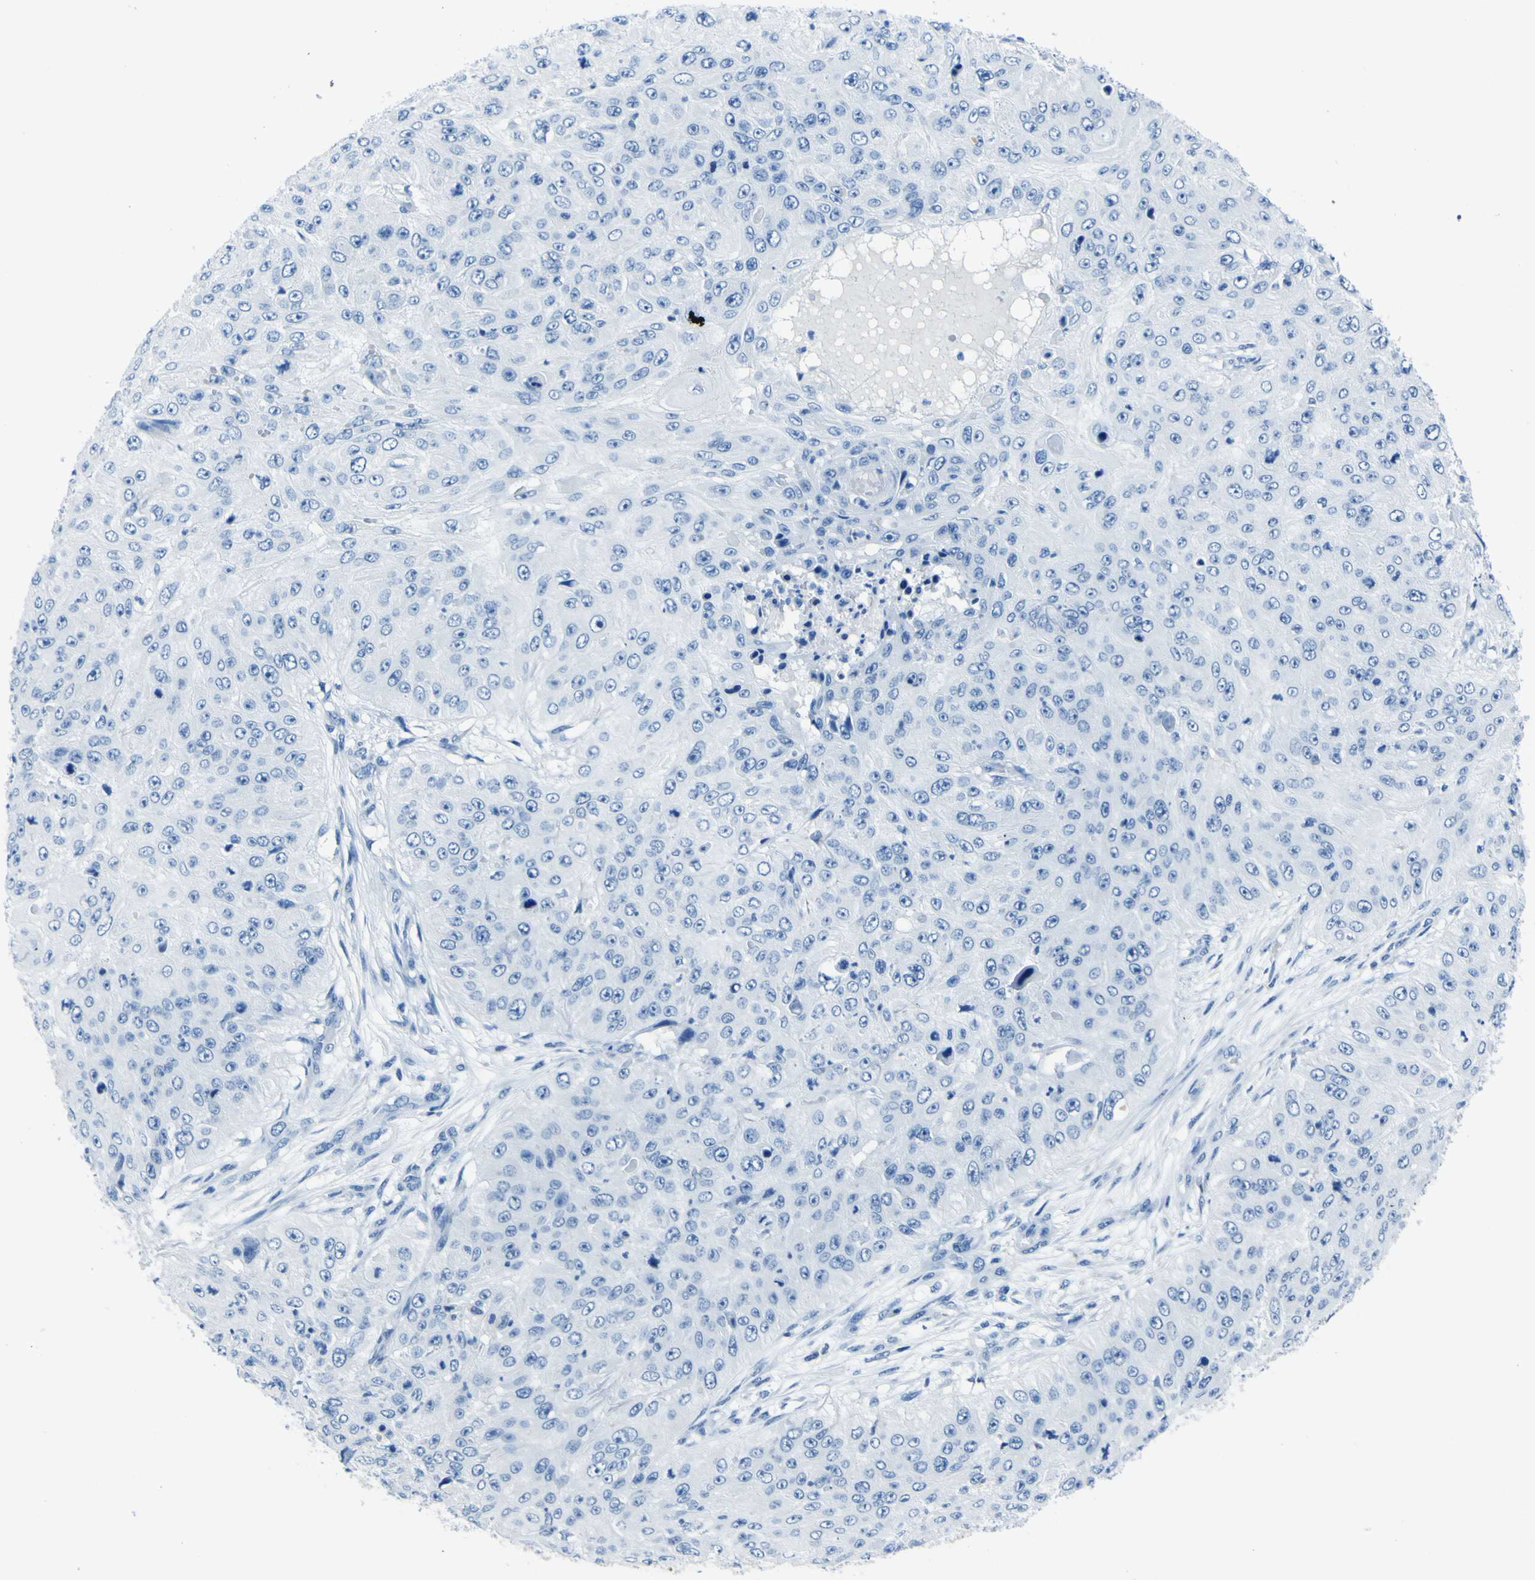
{"staining": {"intensity": "negative", "quantity": "none", "location": "none"}, "tissue": "skin cancer", "cell_type": "Tumor cells", "image_type": "cancer", "snomed": [{"axis": "morphology", "description": "Squamous cell carcinoma, NOS"}, {"axis": "topography", "description": "Skin"}], "caption": "DAB immunohistochemical staining of skin cancer demonstrates no significant positivity in tumor cells.", "gene": "PHKG1", "patient": {"sex": "female", "age": 80}}